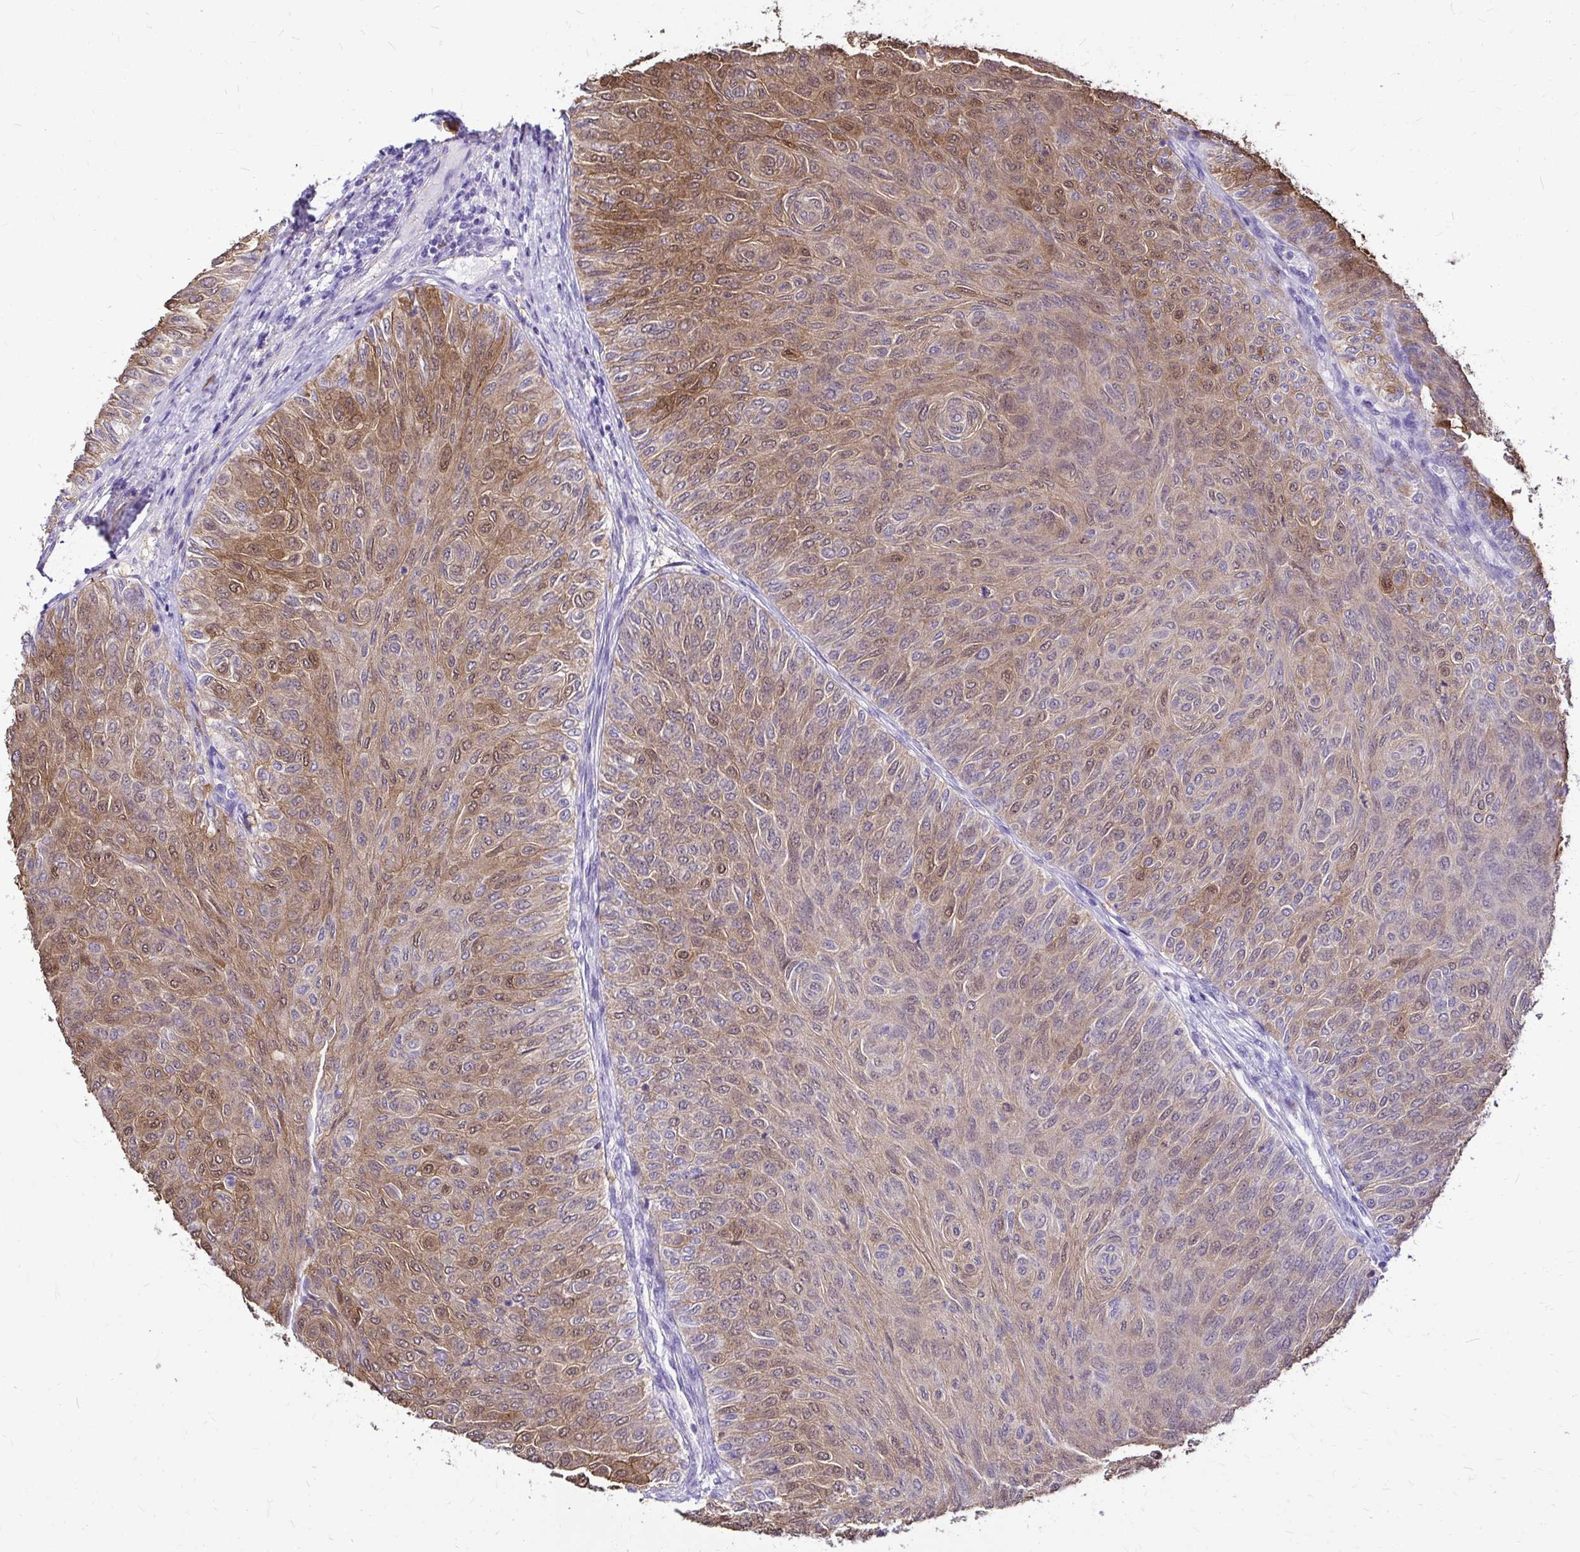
{"staining": {"intensity": "moderate", "quantity": ">75%", "location": "cytoplasmic/membranous,nuclear"}, "tissue": "urothelial cancer", "cell_type": "Tumor cells", "image_type": "cancer", "snomed": [{"axis": "morphology", "description": "Urothelial carcinoma, Low grade"}, {"axis": "topography", "description": "Urinary bladder"}], "caption": "There is medium levels of moderate cytoplasmic/membranous and nuclear expression in tumor cells of urothelial cancer, as demonstrated by immunohistochemical staining (brown color).", "gene": "IDH1", "patient": {"sex": "male", "age": 78}}